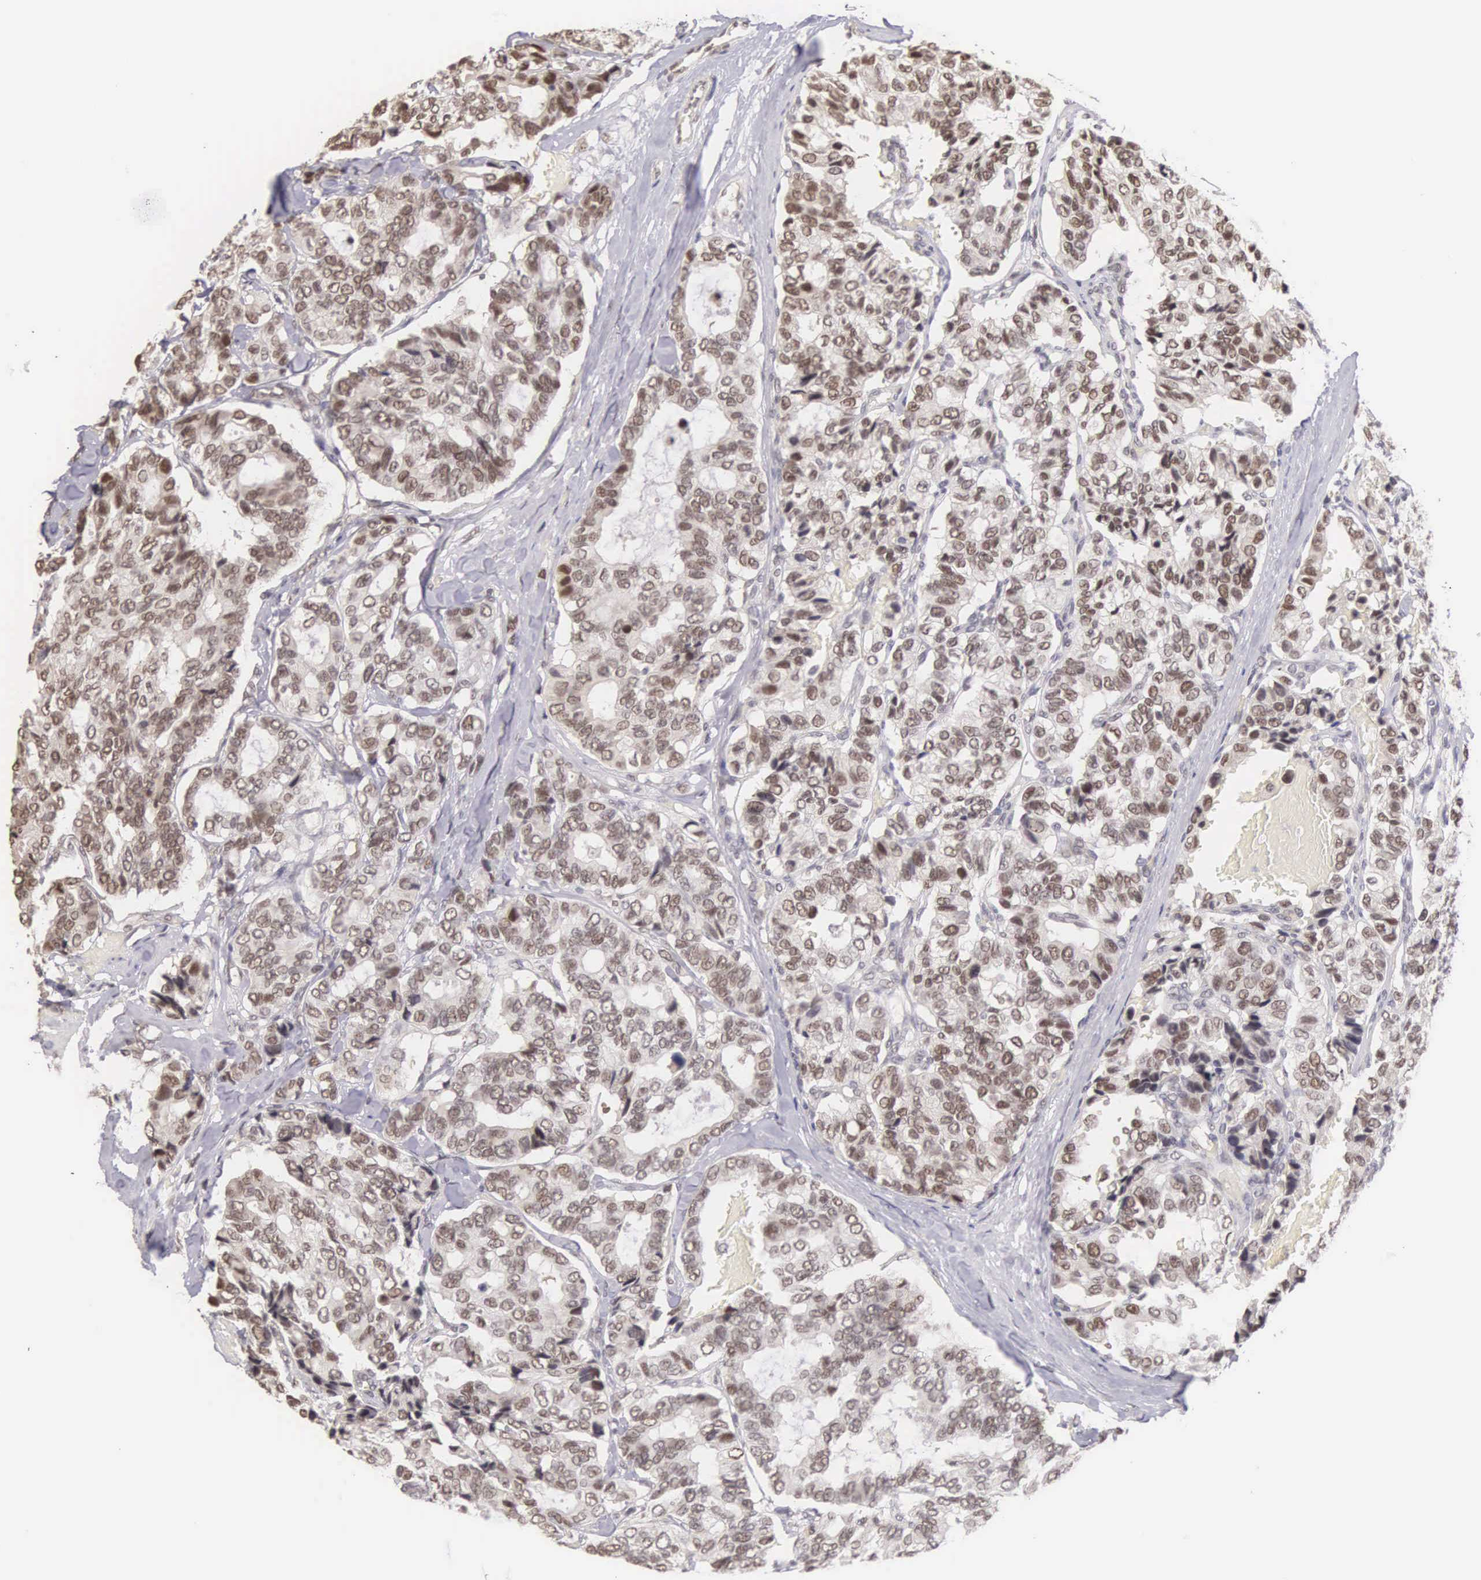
{"staining": {"intensity": "weak", "quantity": "<25%", "location": "nuclear"}, "tissue": "breast cancer", "cell_type": "Tumor cells", "image_type": "cancer", "snomed": [{"axis": "morphology", "description": "Duct carcinoma"}, {"axis": "topography", "description": "Breast"}], "caption": "The IHC image has no significant expression in tumor cells of breast infiltrating ductal carcinoma tissue.", "gene": "HMGXB4", "patient": {"sex": "female", "age": 69}}